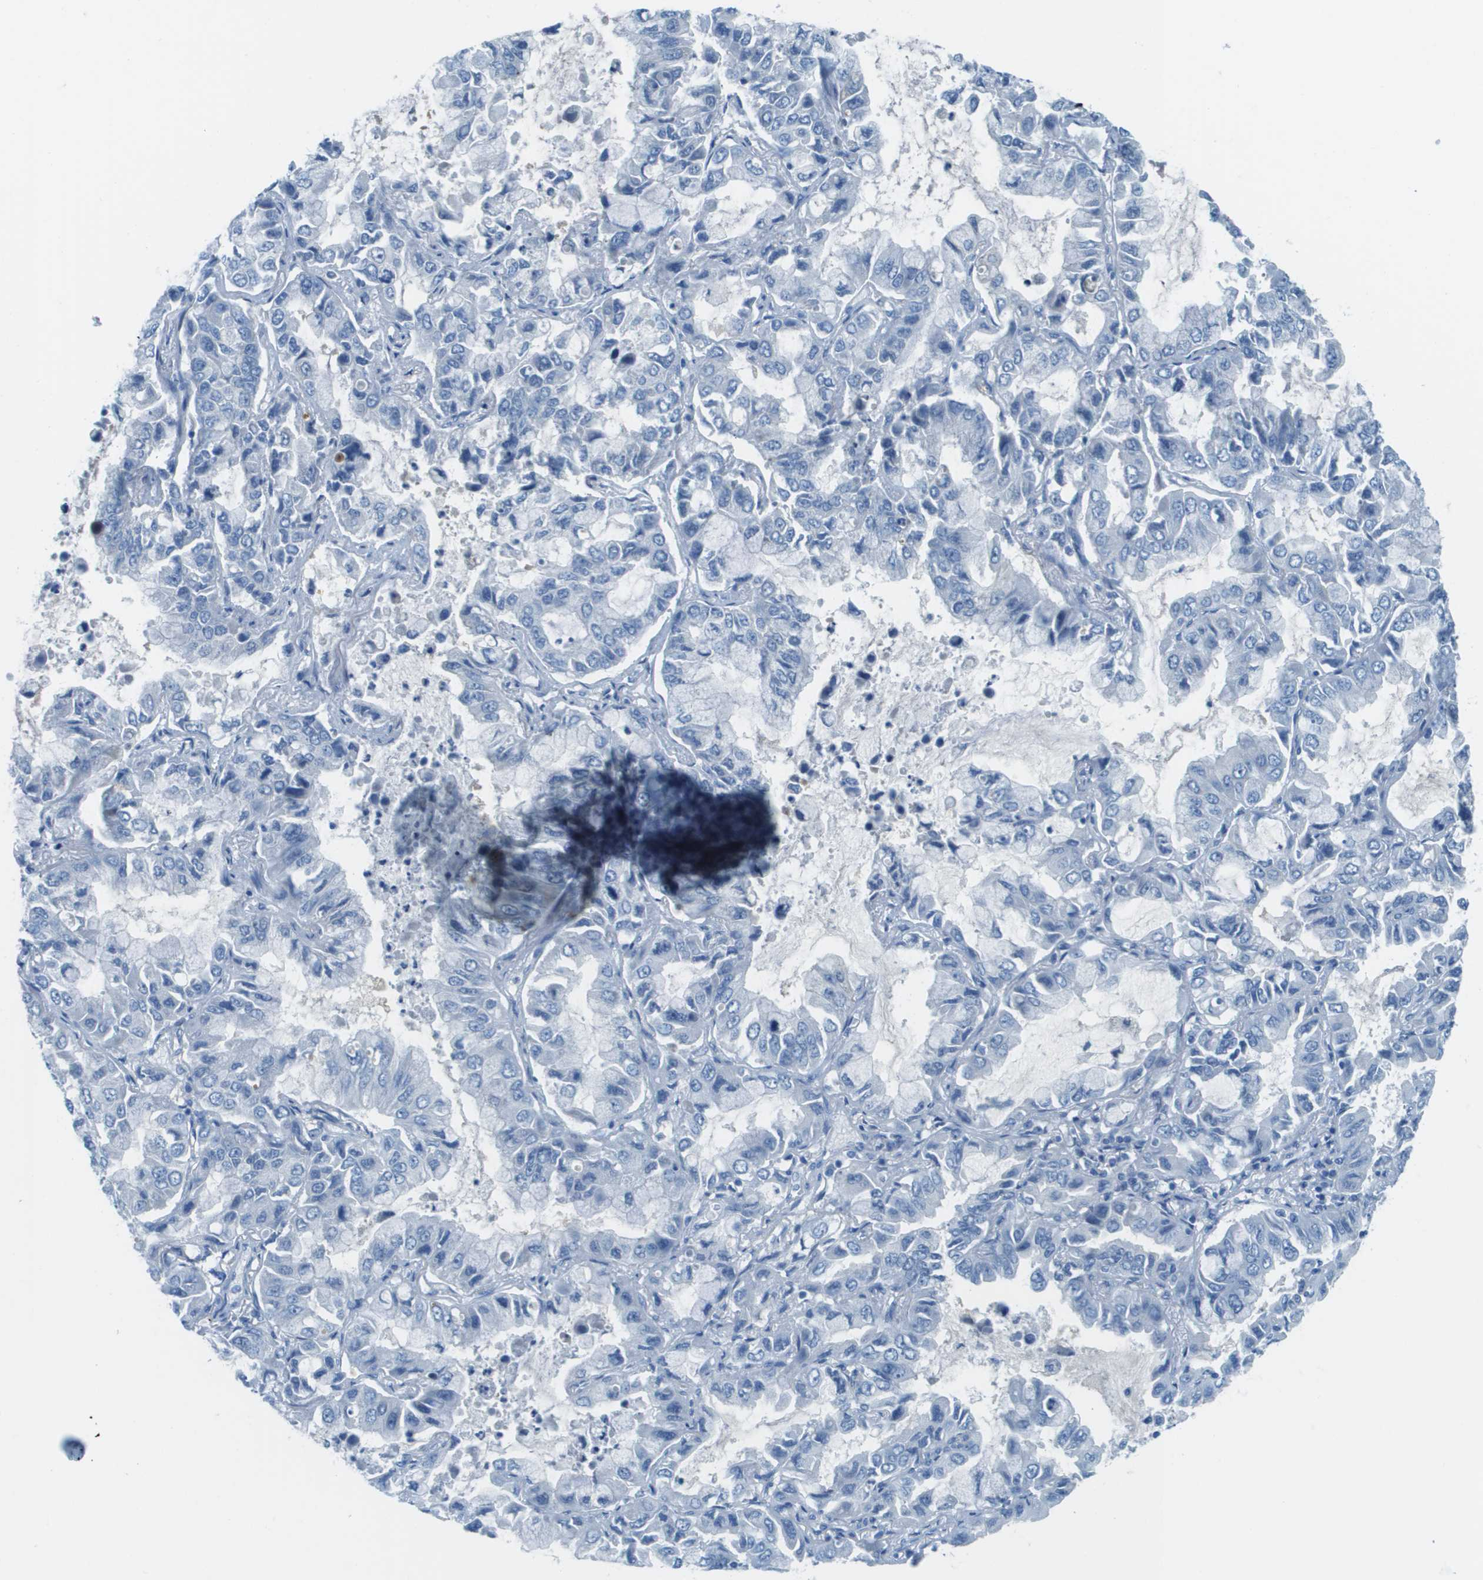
{"staining": {"intensity": "negative", "quantity": "none", "location": "none"}, "tissue": "lung cancer", "cell_type": "Tumor cells", "image_type": "cancer", "snomed": [{"axis": "morphology", "description": "Adenocarcinoma, NOS"}, {"axis": "topography", "description": "Lung"}], "caption": "This is a image of IHC staining of lung cancer, which shows no positivity in tumor cells.", "gene": "CDHR2", "patient": {"sex": "male", "age": 64}}